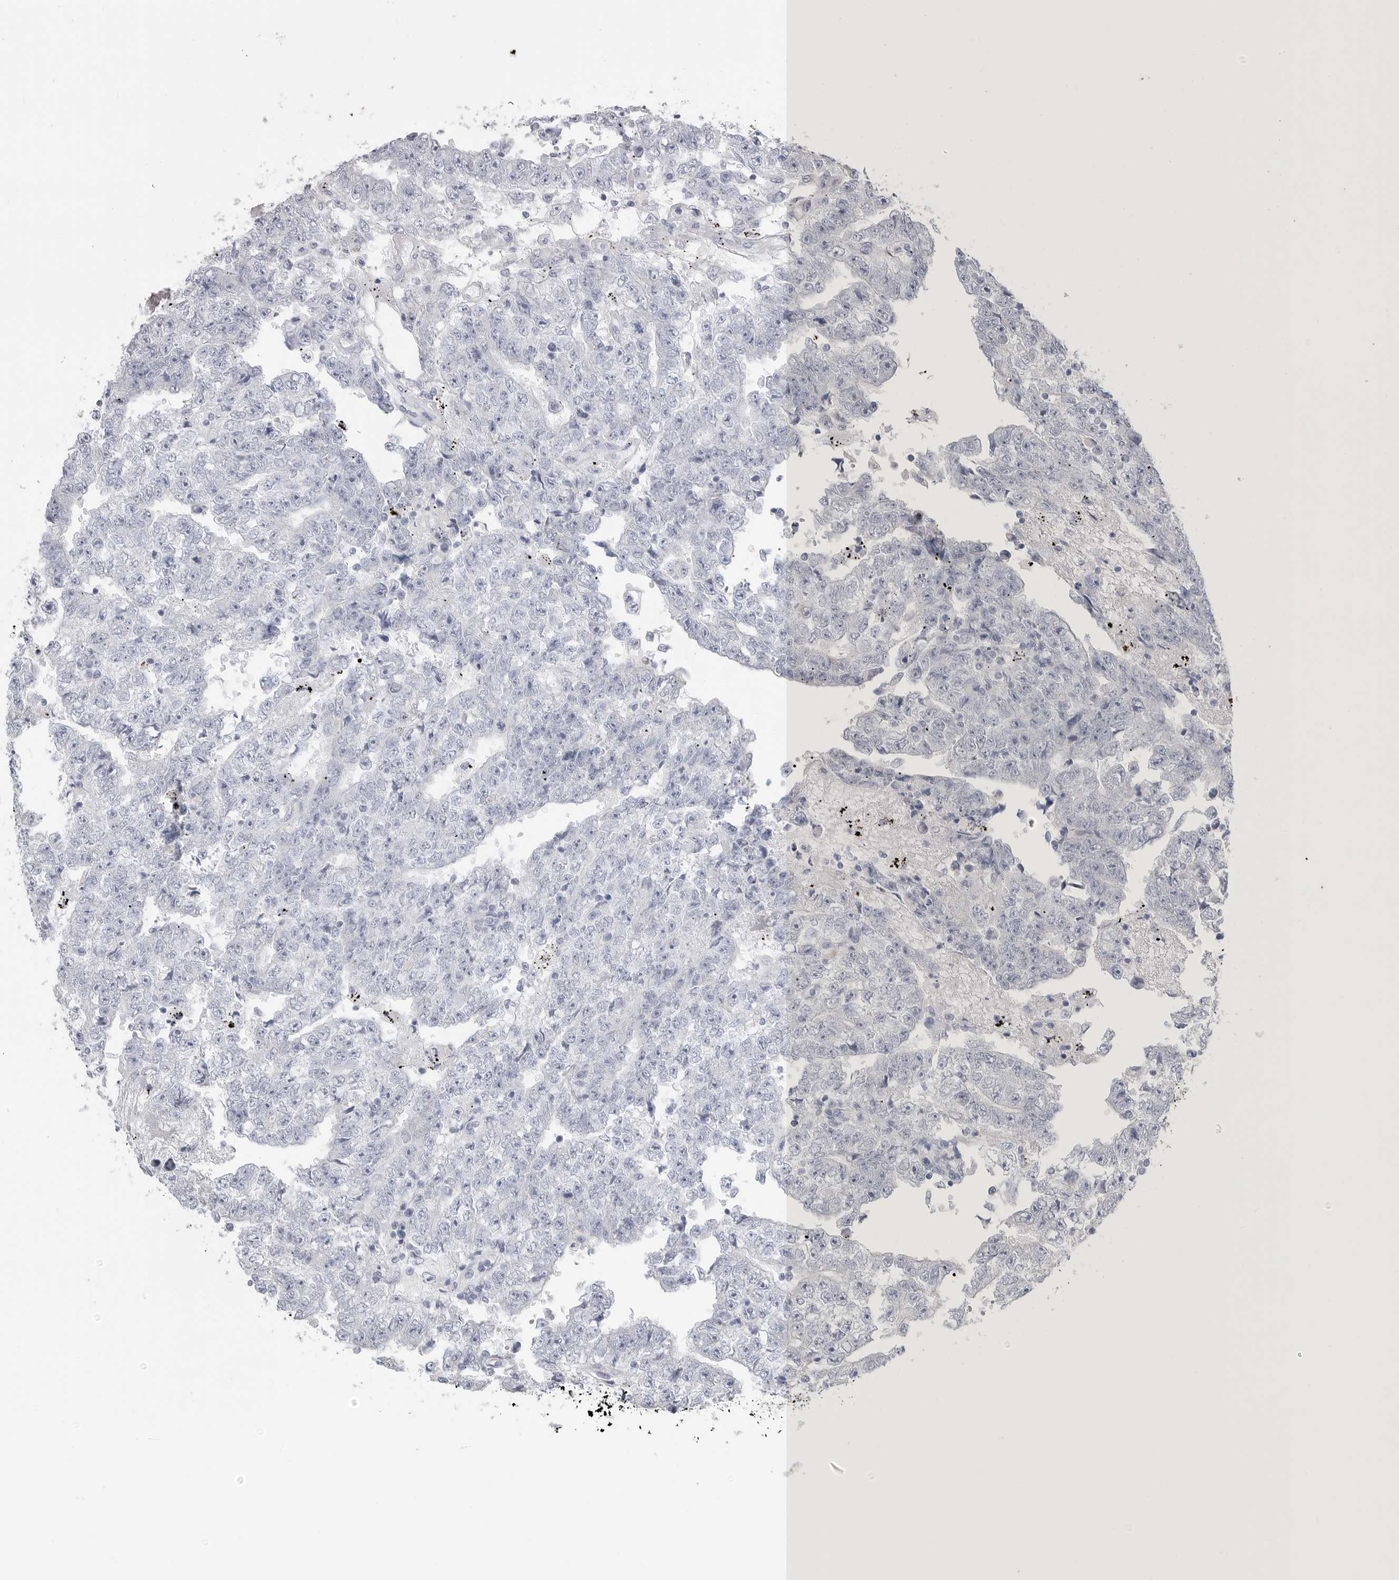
{"staining": {"intensity": "negative", "quantity": "none", "location": "none"}, "tissue": "testis cancer", "cell_type": "Tumor cells", "image_type": "cancer", "snomed": [{"axis": "morphology", "description": "Carcinoma, Embryonal, NOS"}, {"axis": "topography", "description": "Testis"}], "caption": "Human testis cancer (embryonal carcinoma) stained for a protein using immunohistochemistry reveals no positivity in tumor cells.", "gene": "TIMP1", "patient": {"sex": "male", "age": 25}}